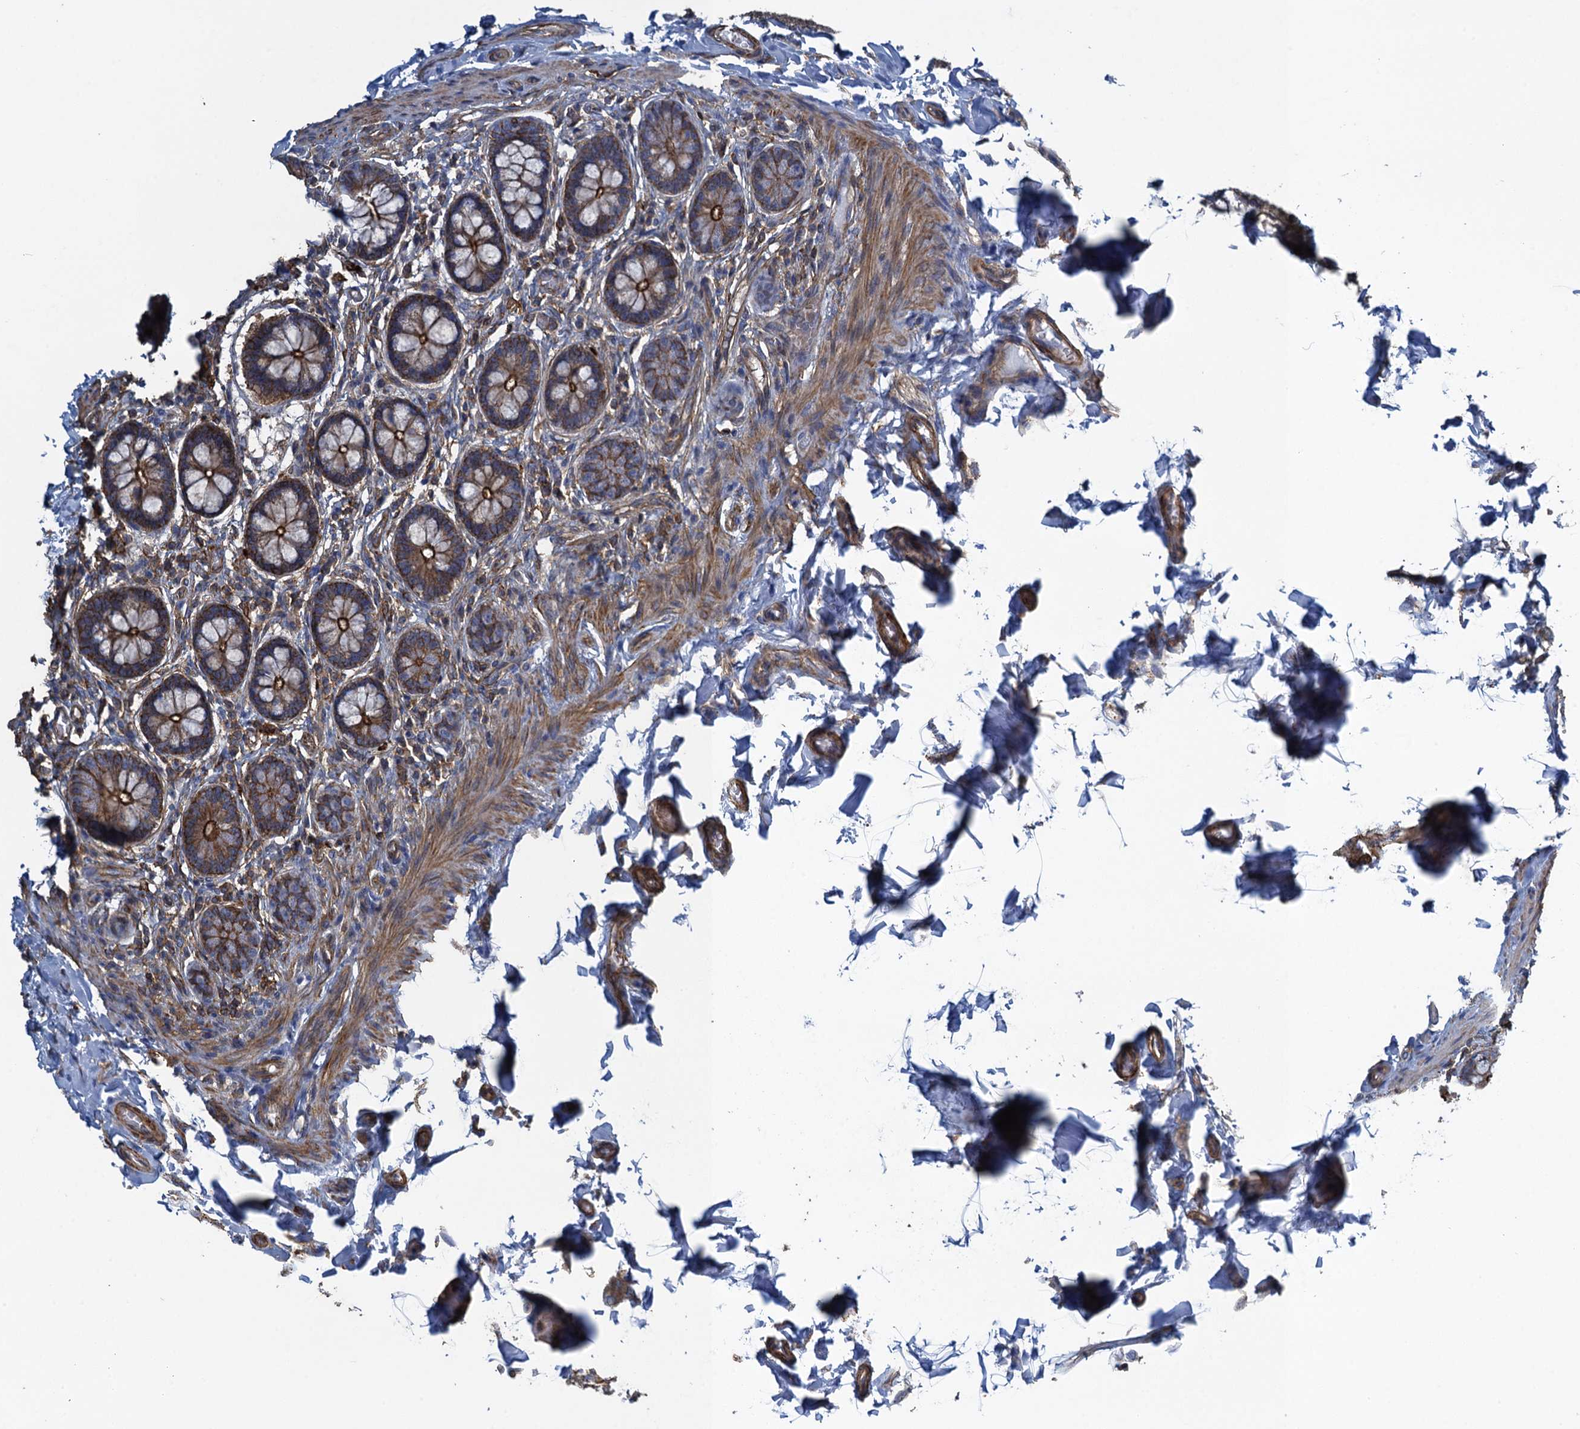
{"staining": {"intensity": "strong", "quantity": ">75%", "location": "cytoplasmic/membranous"}, "tissue": "small intestine", "cell_type": "Glandular cells", "image_type": "normal", "snomed": [{"axis": "morphology", "description": "Normal tissue, NOS"}, {"axis": "topography", "description": "Small intestine"}], "caption": "Immunohistochemical staining of benign small intestine reveals >75% levels of strong cytoplasmic/membranous protein expression in about >75% of glandular cells. The protein of interest is shown in brown color, while the nuclei are stained blue.", "gene": "PROSER2", "patient": {"sex": "male", "age": 52}}